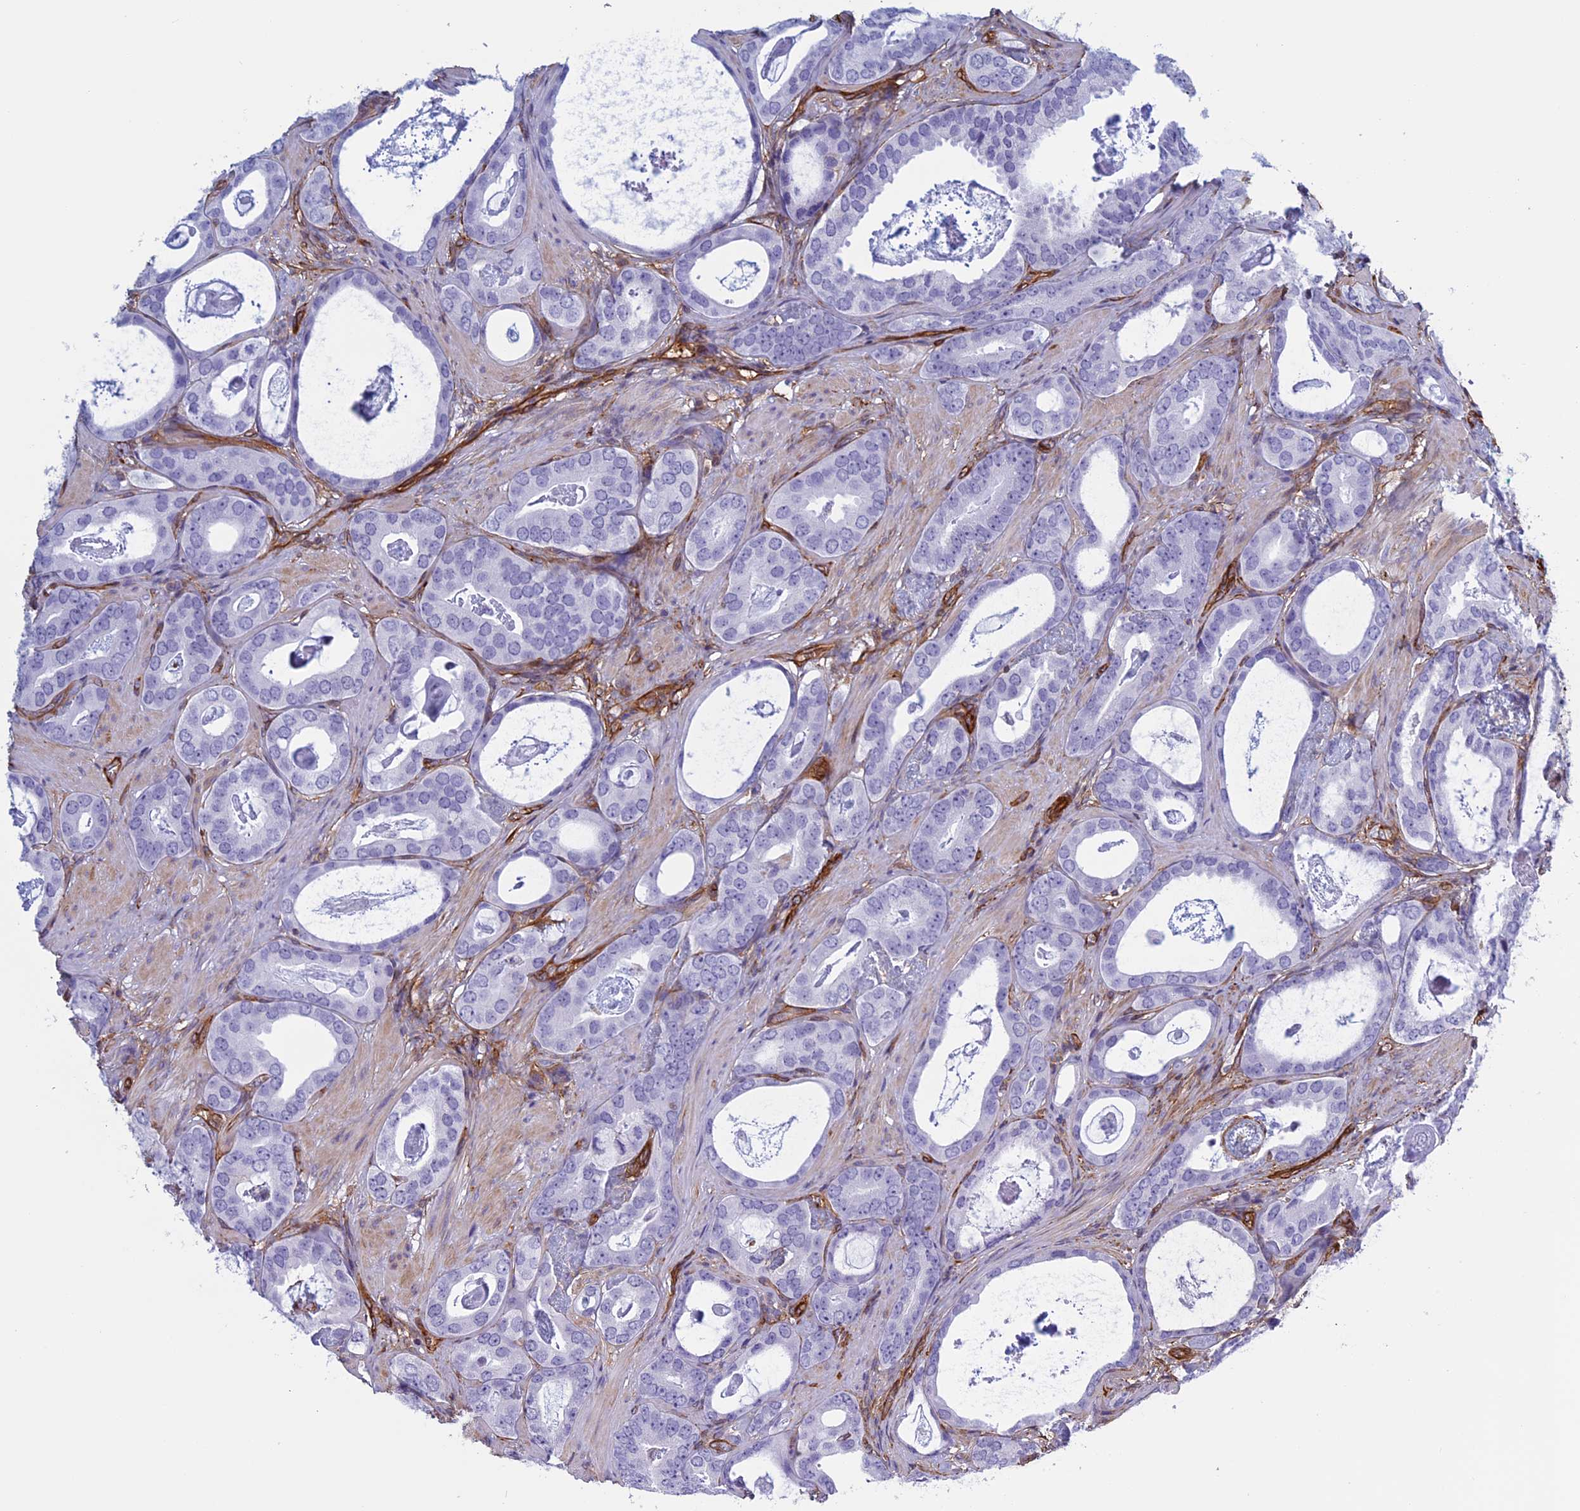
{"staining": {"intensity": "negative", "quantity": "none", "location": "none"}, "tissue": "prostate cancer", "cell_type": "Tumor cells", "image_type": "cancer", "snomed": [{"axis": "morphology", "description": "Adenocarcinoma, Low grade"}, {"axis": "topography", "description": "Prostate"}], "caption": "There is no significant positivity in tumor cells of prostate adenocarcinoma (low-grade).", "gene": "ANGPTL2", "patient": {"sex": "male", "age": 71}}